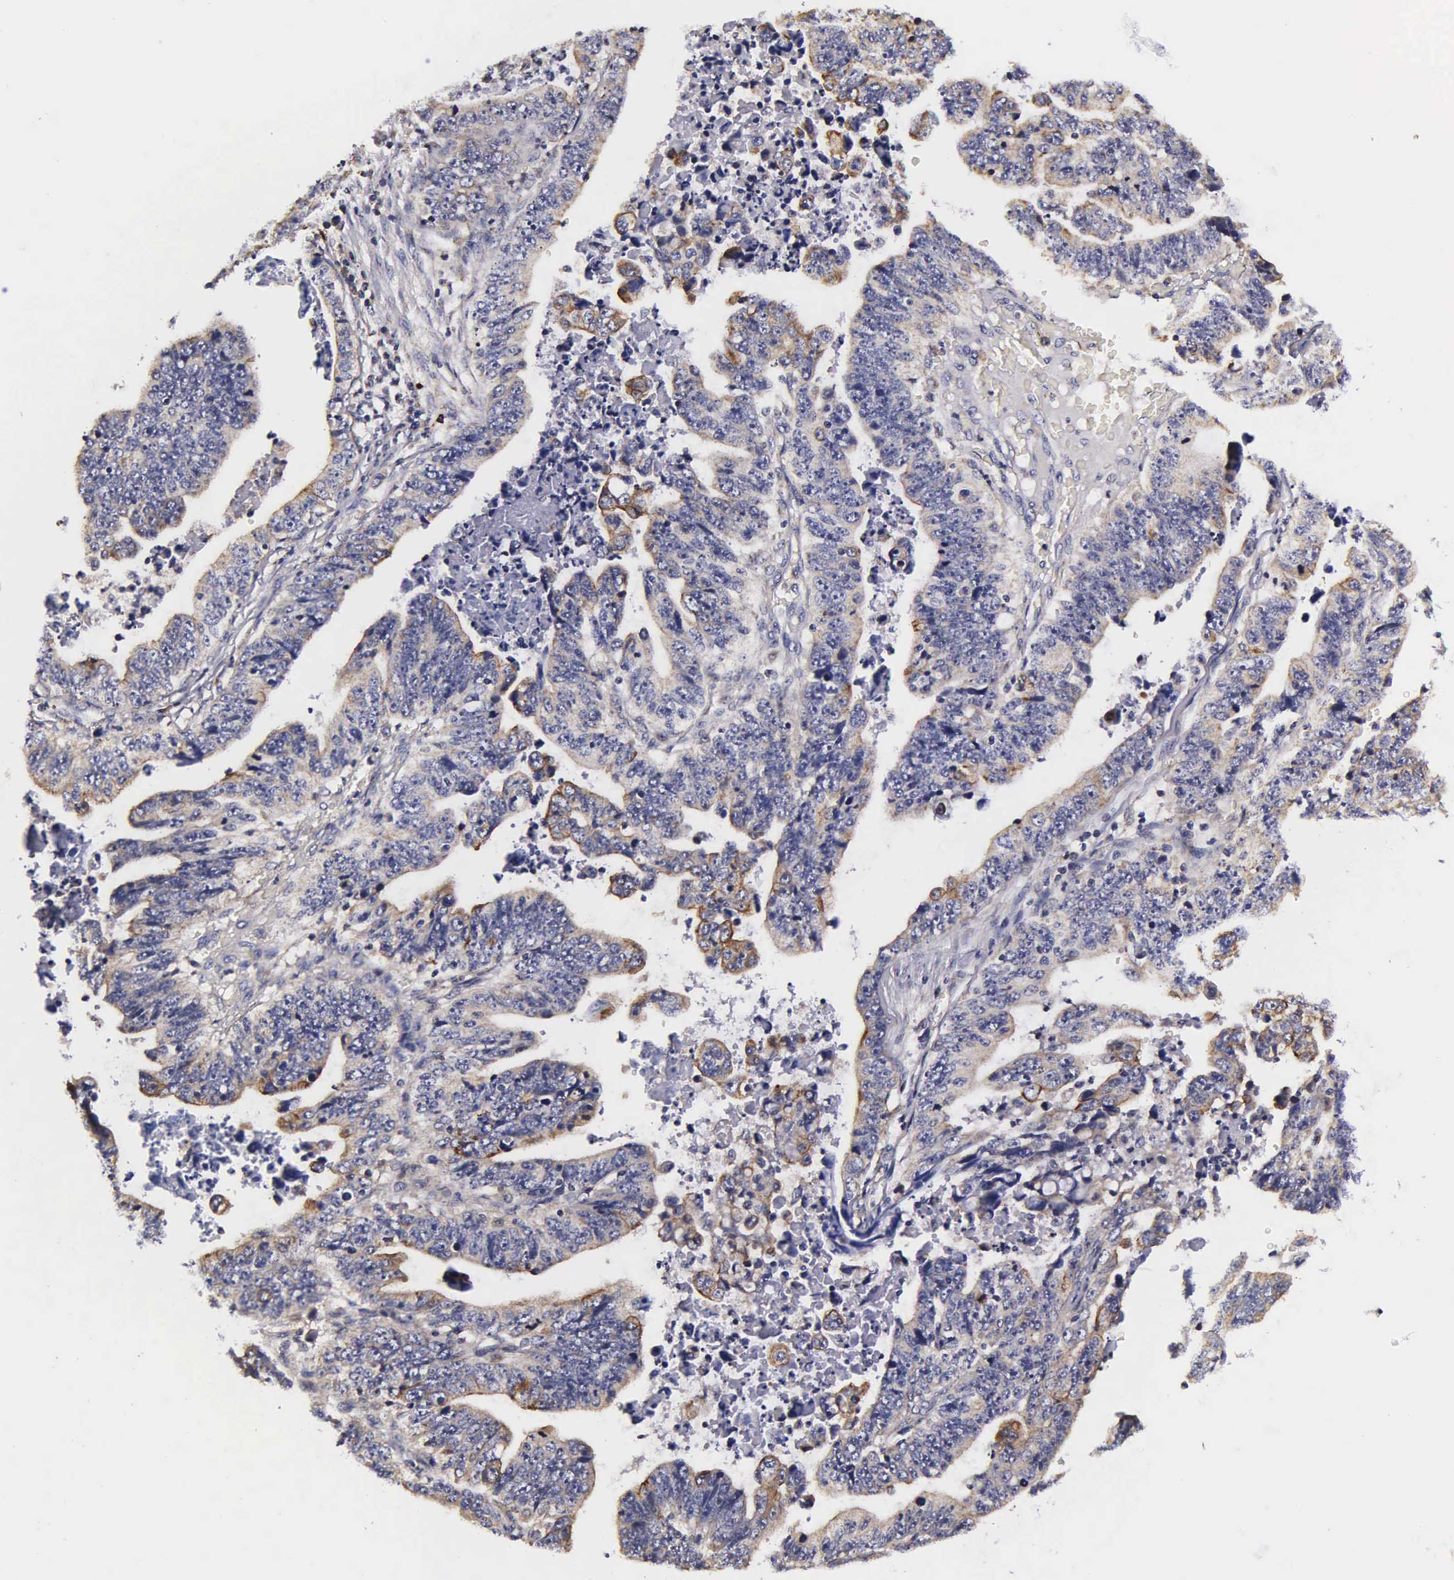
{"staining": {"intensity": "weak", "quantity": ">75%", "location": "cytoplasmic/membranous"}, "tissue": "stomach cancer", "cell_type": "Tumor cells", "image_type": "cancer", "snomed": [{"axis": "morphology", "description": "Adenocarcinoma, NOS"}, {"axis": "topography", "description": "Stomach, upper"}], "caption": "High-power microscopy captured an immunohistochemistry histopathology image of adenocarcinoma (stomach), revealing weak cytoplasmic/membranous expression in approximately >75% of tumor cells. The protein is stained brown, and the nuclei are stained in blue (DAB (3,3'-diaminobenzidine) IHC with brightfield microscopy, high magnification).", "gene": "PSMA3", "patient": {"sex": "female", "age": 50}}